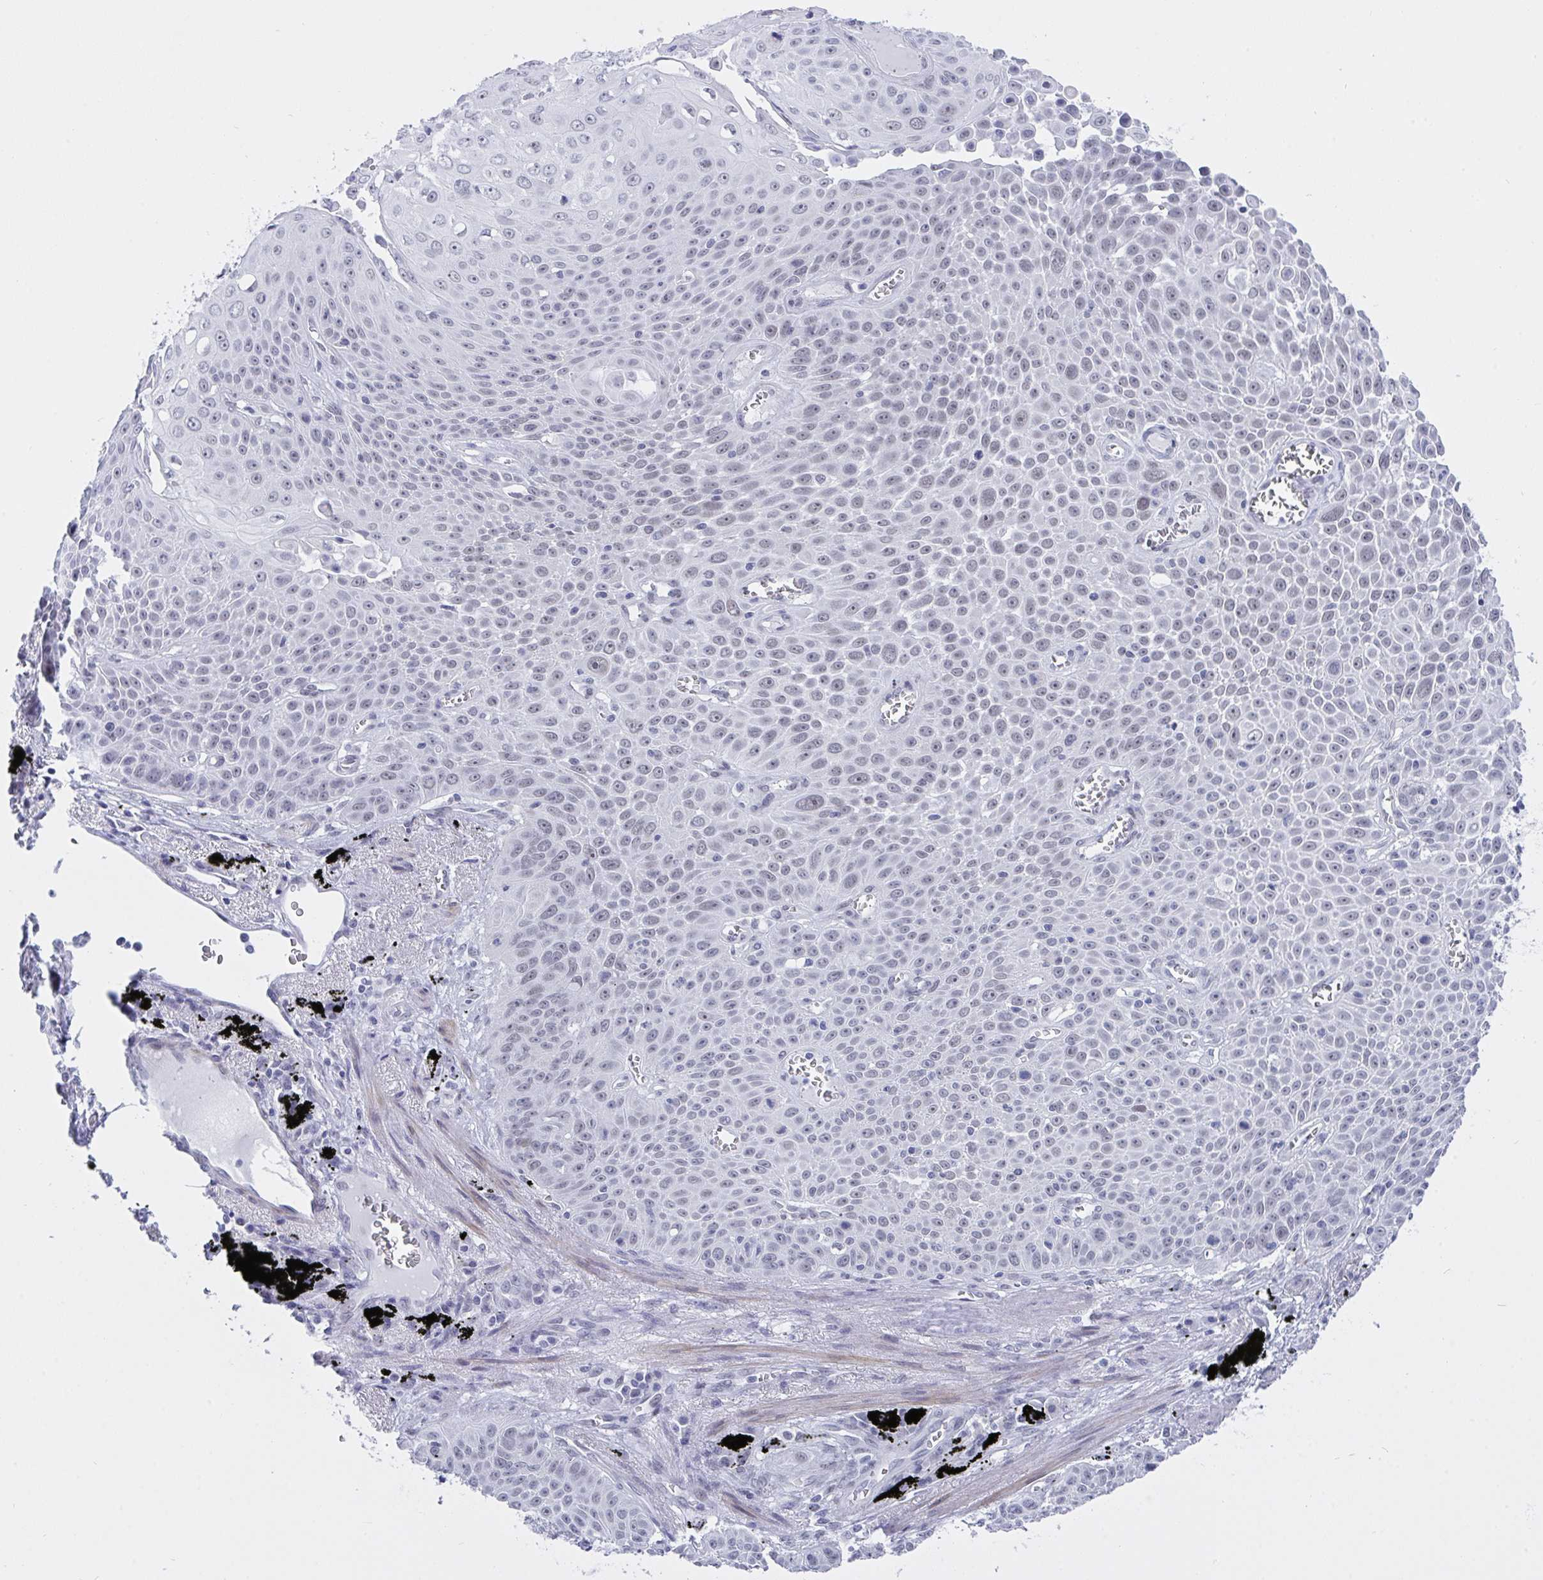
{"staining": {"intensity": "negative", "quantity": "none", "location": "none"}, "tissue": "lung cancer", "cell_type": "Tumor cells", "image_type": "cancer", "snomed": [{"axis": "morphology", "description": "Squamous cell carcinoma, NOS"}, {"axis": "morphology", "description": "Squamous cell carcinoma, metastatic, NOS"}, {"axis": "topography", "description": "Lymph node"}, {"axis": "topography", "description": "Lung"}], "caption": "Immunohistochemical staining of human metastatic squamous cell carcinoma (lung) reveals no significant positivity in tumor cells.", "gene": "FBXL22", "patient": {"sex": "female", "age": 62}}